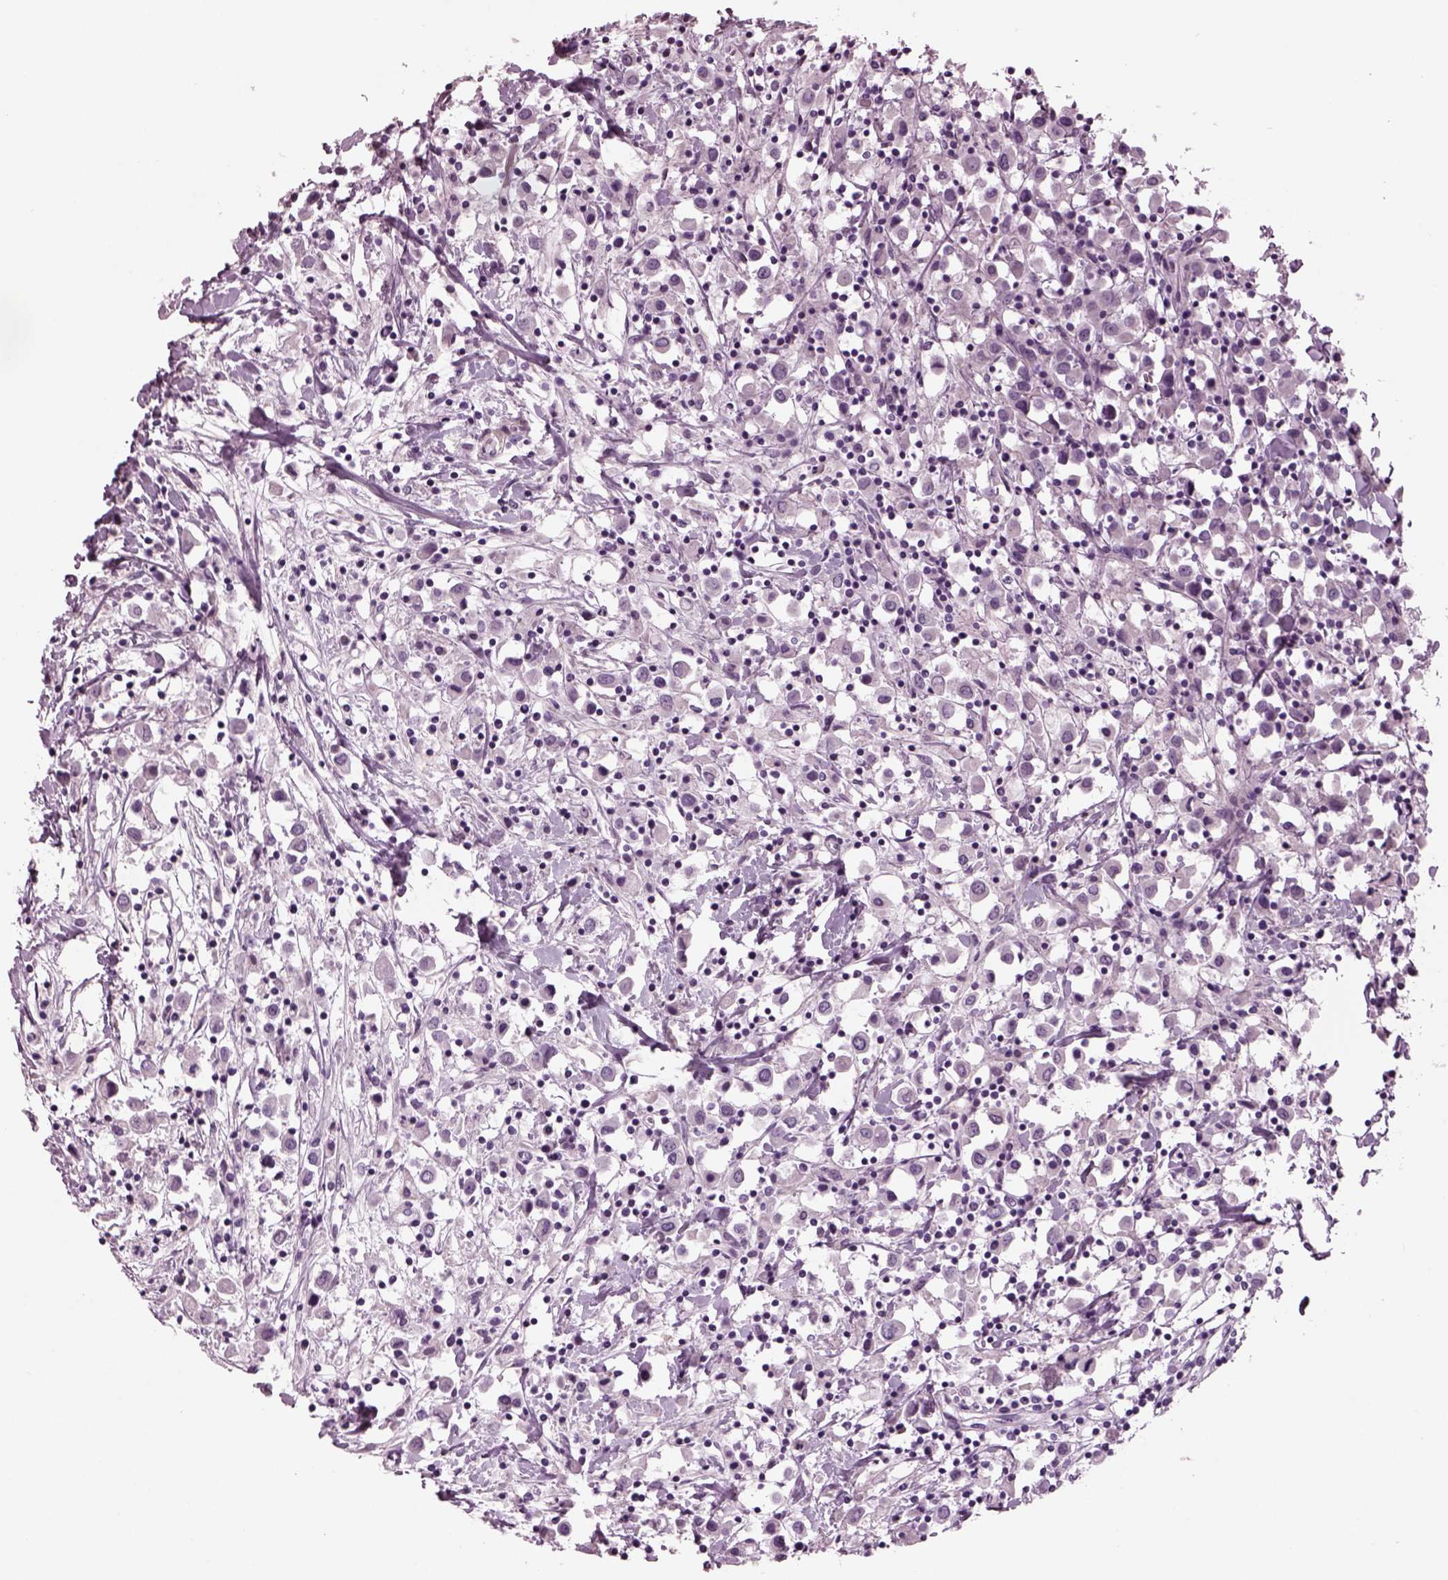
{"staining": {"intensity": "negative", "quantity": "none", "location": "none"}, "tissue": "breast cancer", "cell_type": "Tumor cells", "image_type": "cancer", "snomed": [{"axis": "morphology", "description": "Duct carcinoma"}, {"axis": "topography", "description": "Breast"}], "caption": "Immunohistochemistry image of human breast cancer stained for a protein (brown), which reveals no positivity in tumor cells. (DAB immunohistochemistry, high magnification).", "gene": "TPPP2", "patient": {"sex": "female", "age": 61}}